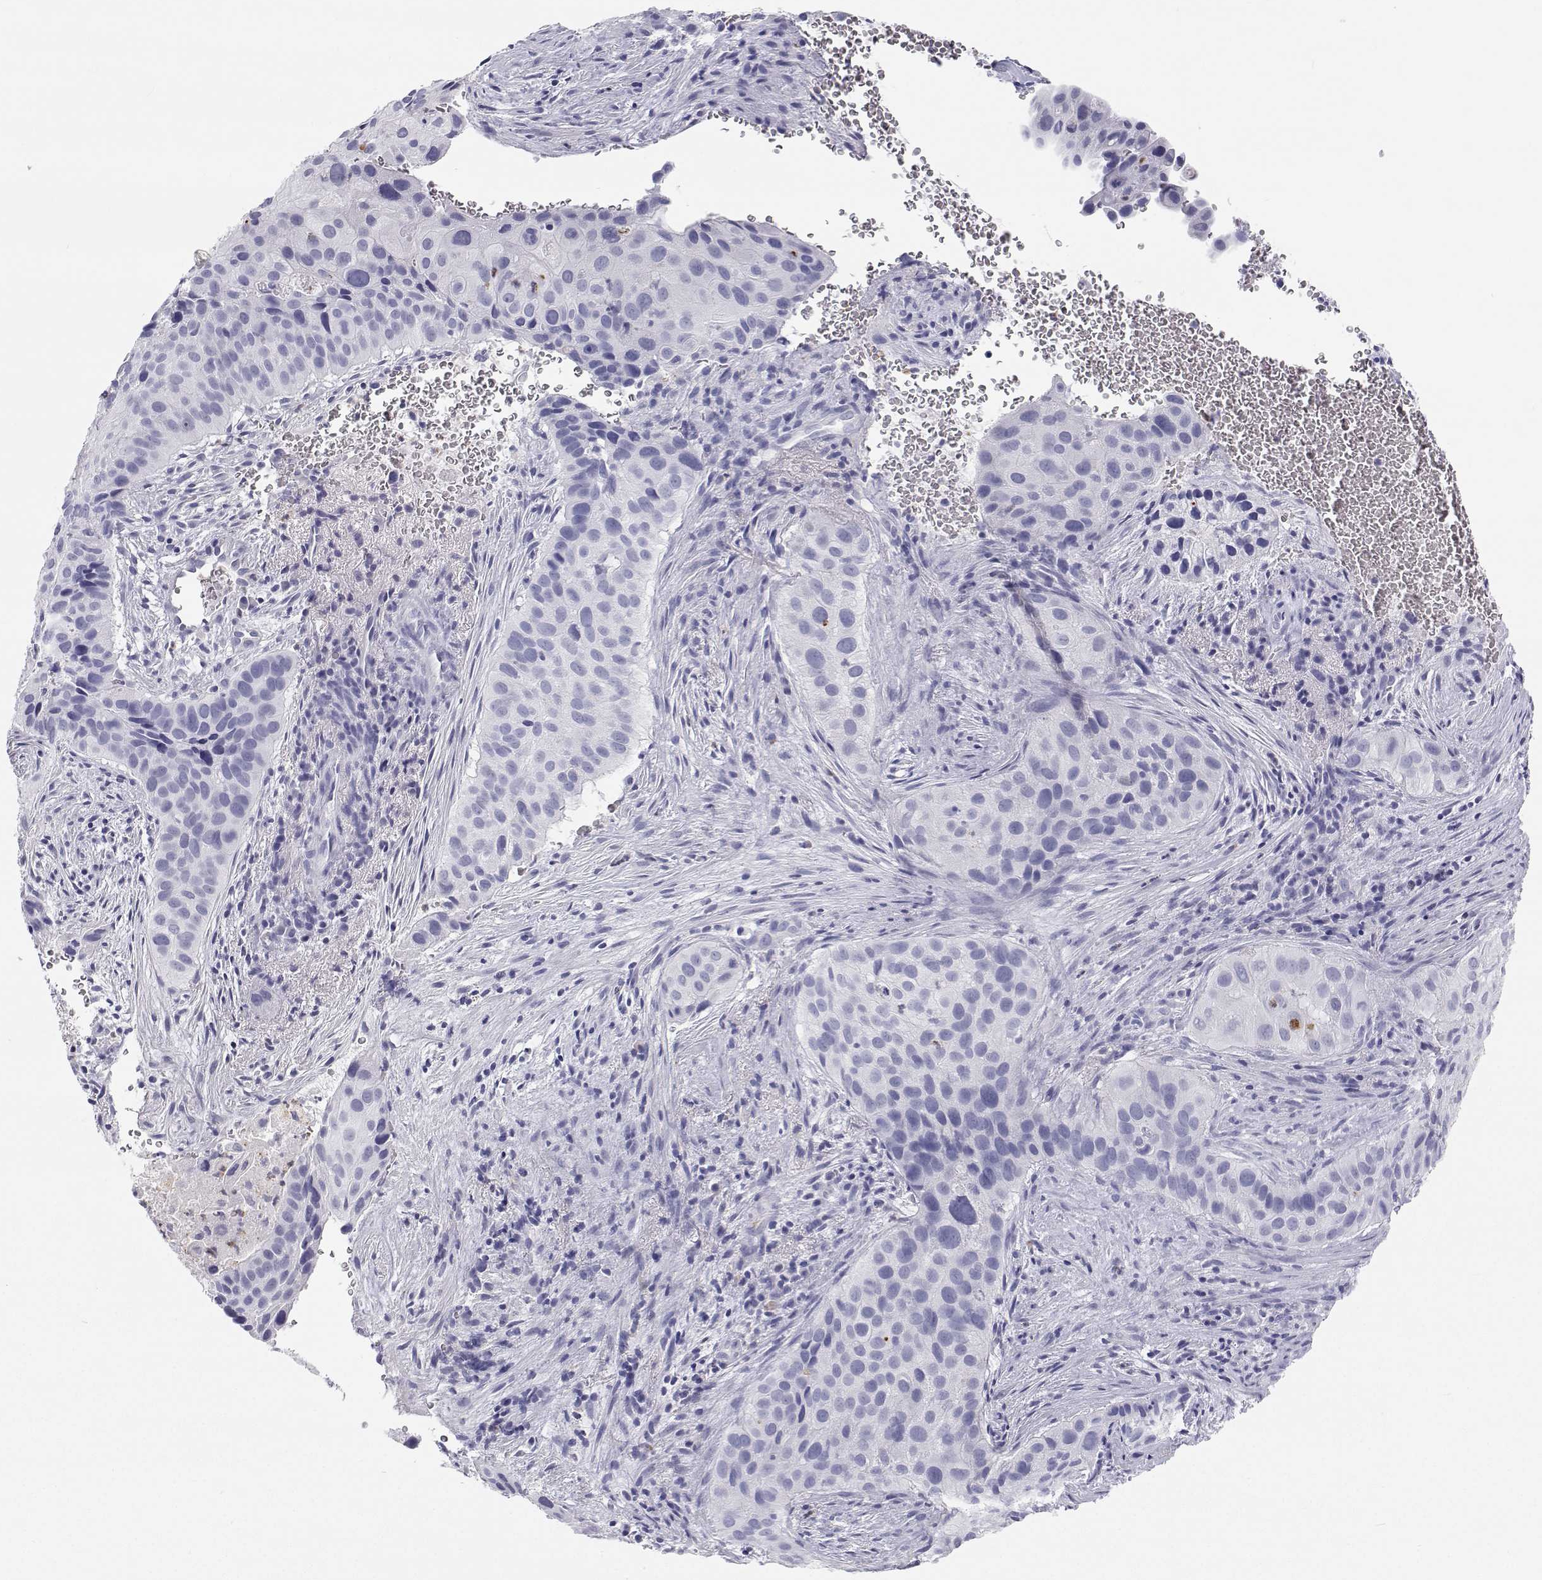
{"staining": {"intensity": "negative", "quantity": "none", "location": "none"}, "tissue": "cervical cancer", "cell_type": "Tumor cells", "image_type": "cancer", "snomed": [{"axis": "morphology", "description": "Squamous cell carcinoma, NOS"}, {"axis": "topography", "description": "Cervix"}], "caption": "Image shows no significant protein expression in tumor cells of cervical cancer (squamous cell carcinoma).", "gene": "SFTPB", "patient": {"sex": "female", "age": 38}}